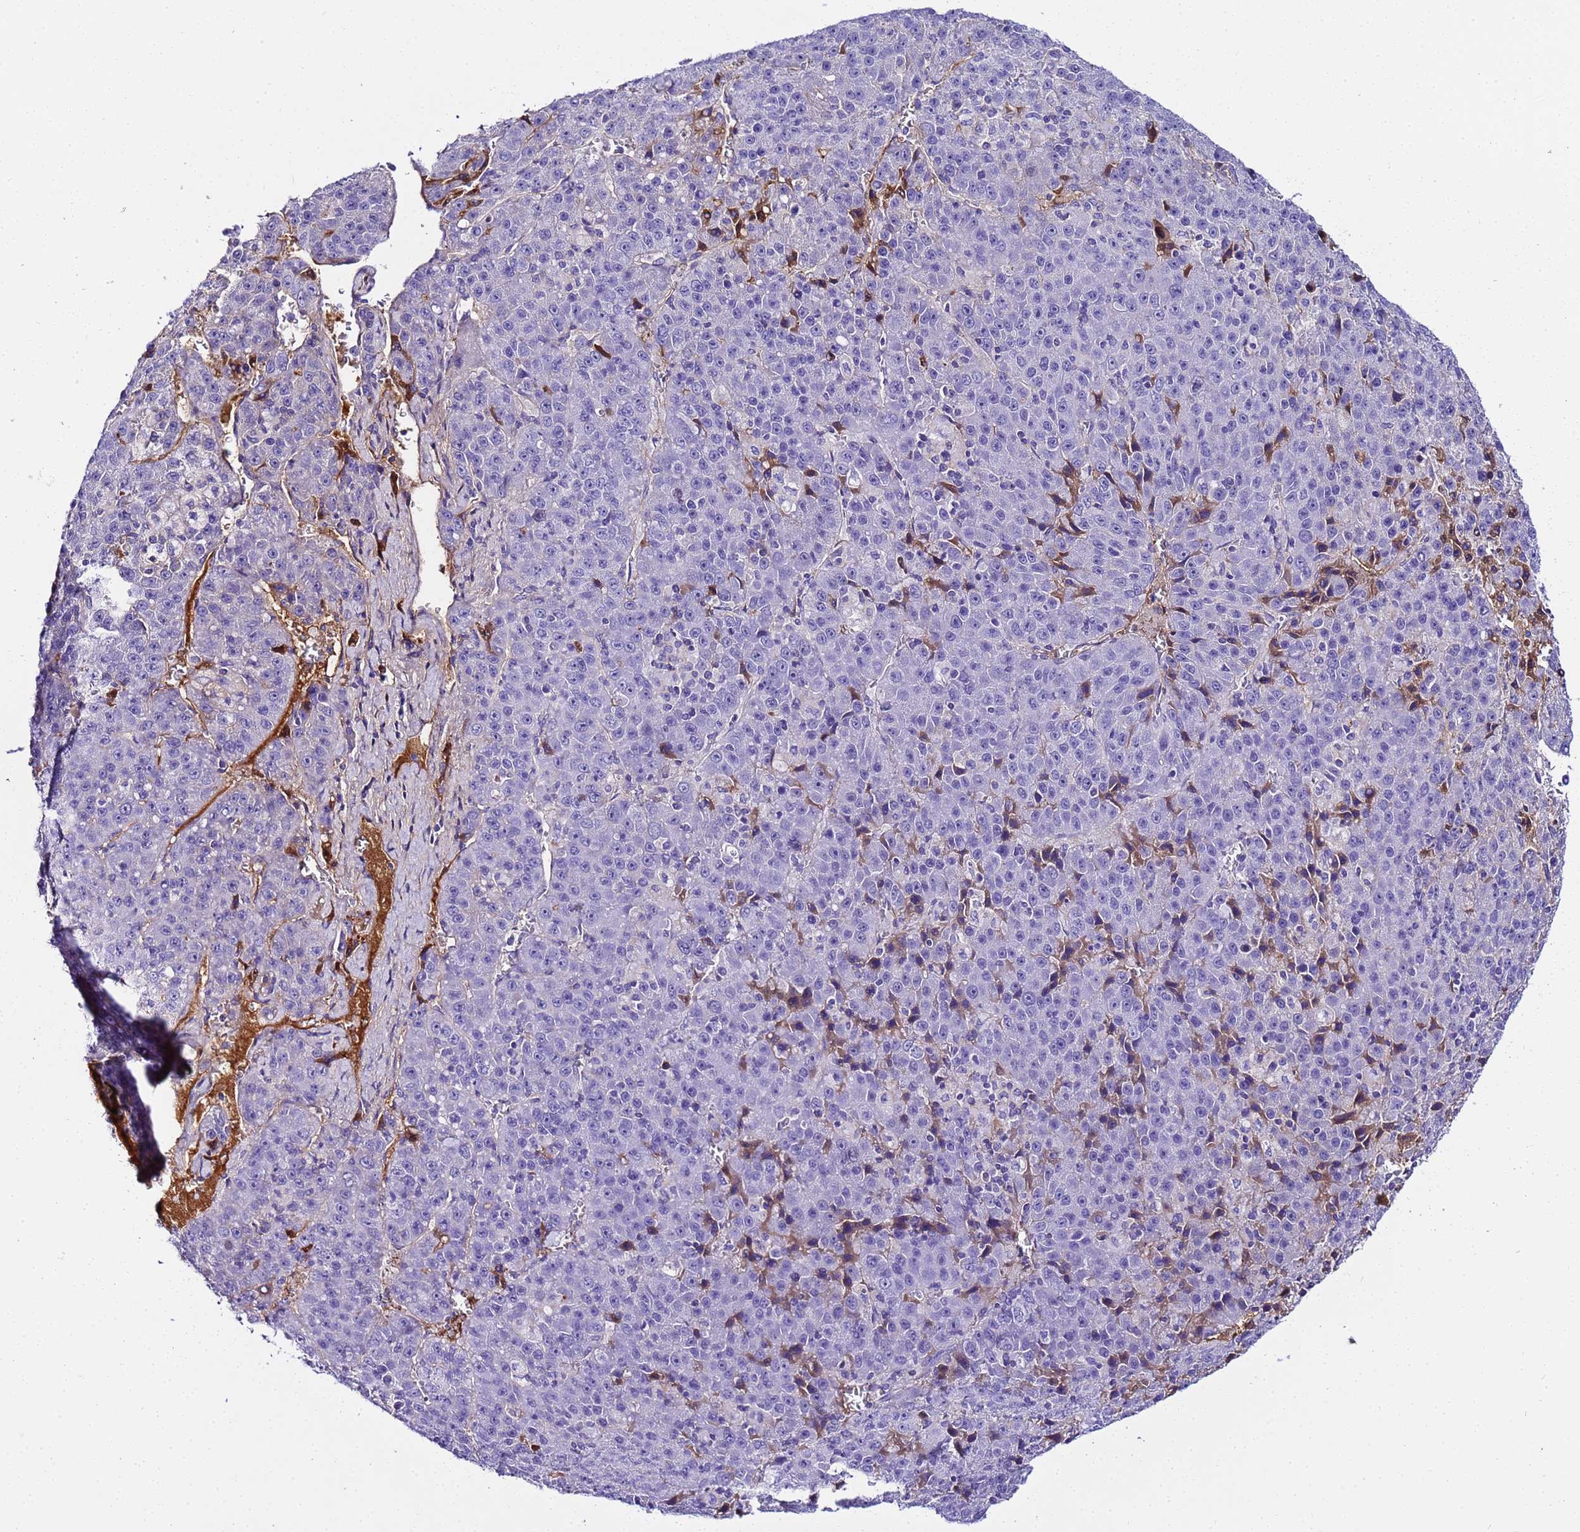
{"staining": {"intensity": "negative", "quantity": "none", "location": "none"}, "tissue": "liver cancer", "cell_type": "Tumor cells", "image_type": "cancer", "snomed": [{"axis": "morphology", "description": "Carcinoma, Hepatocellular, NOS"}, {"axis": "topography", "description": "Liver"}], "caption": "Immunohistochemical staining of human liver cancer reveals no significant positivity in tumor cells.", "gene": "CFHR2", "patient": {"sex": "female", "age": 53}}